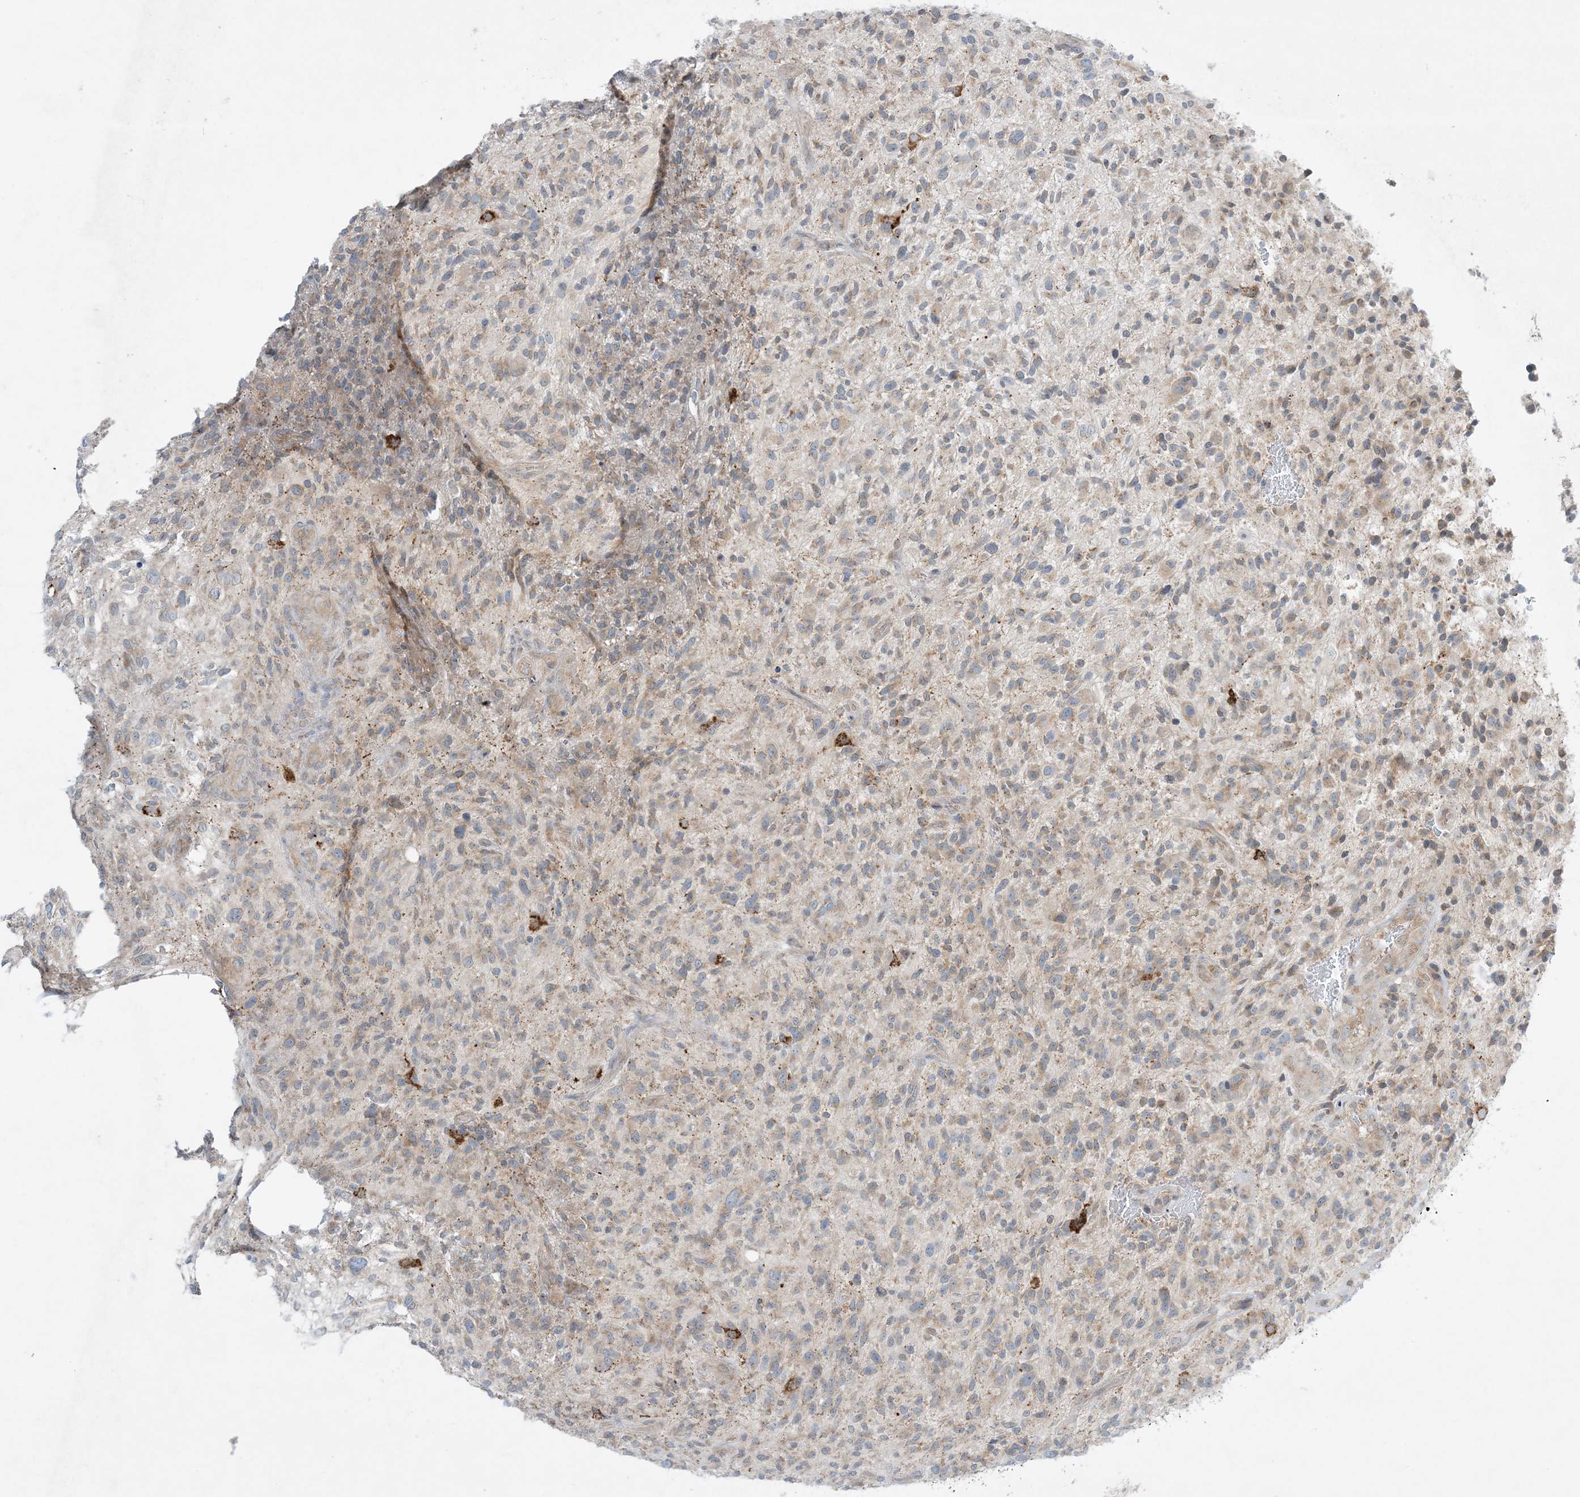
{"staining": {"intensity": "weak", "quantity": ">75%", "location": "cytoplasmic/membranous"}, "tissue": "glioma", "cell_type": "Tumor cells", "image_type": "cancer", "snomed": [{"axis": "morphology", "description": "Glioma, malignant, High grade"}, {"axis": "topography", "description": "Brain"}], "caption": "Protein expression analysis of human malignant glioma (high-grade) reveals weak cytoplasmic/membranous expression in about >75% of tumor cells.", "gene": "RPP40", "patient": {"sex": "male", "age": 47}}